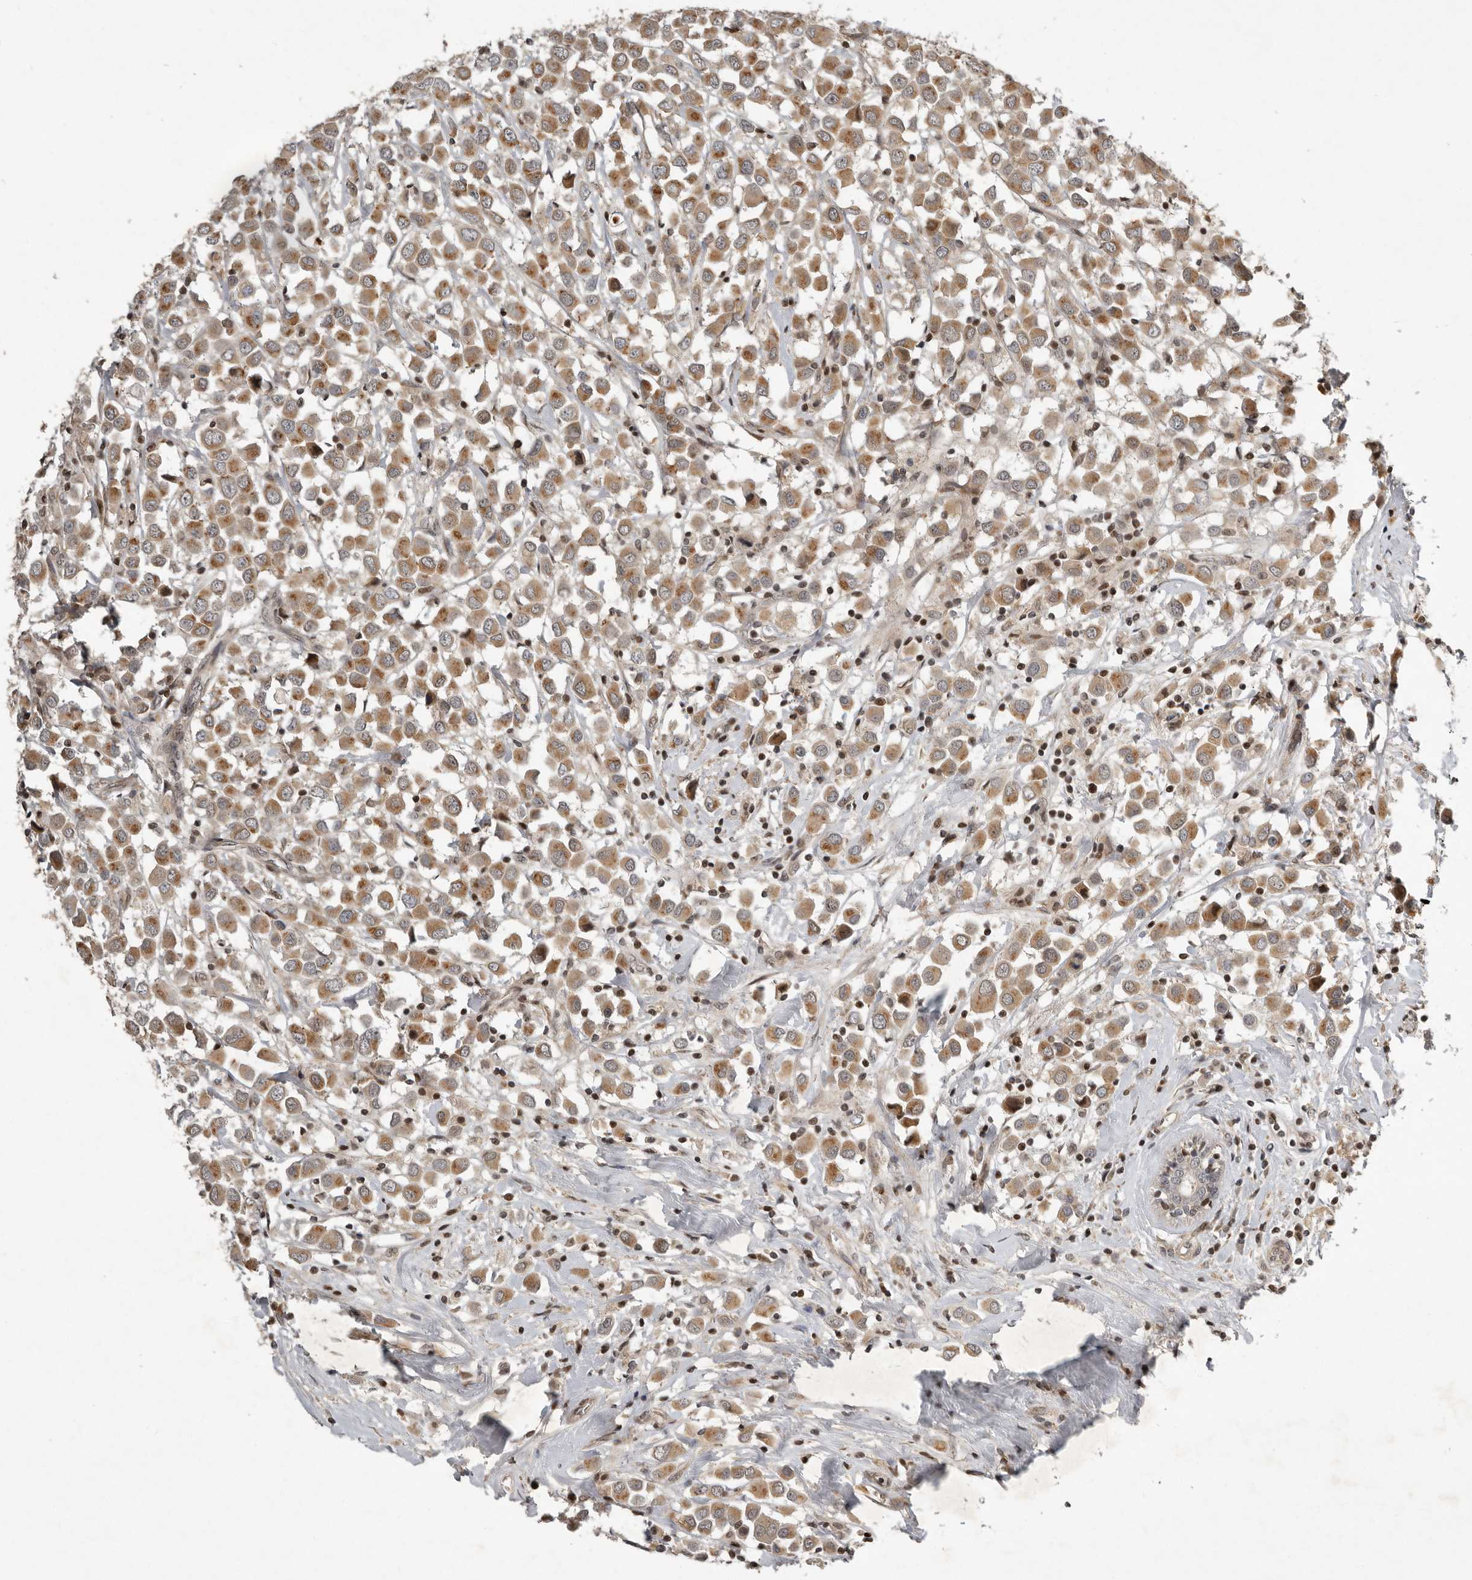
{"staining": {"intensity": "moderate", "quantity": ">75%", "location": "cytoplasmic/membranous"}, "tissue": "breast cancer", "cell_type": "Tumor cells", "image_type": "cancer", "snomed": [{"axis": "morphology", "description": "Duct carcinoma"}, {"axis": "topography", "description": "Breast"}], "caption": "Protein expression analysis of human breast infiltrating ductal carcinoma reveals moderate cytoplasmic/membranous staining in about >75% of tumor cells.", "gene": "RABIF", "patient": {"sex": "female", "age": 61}}